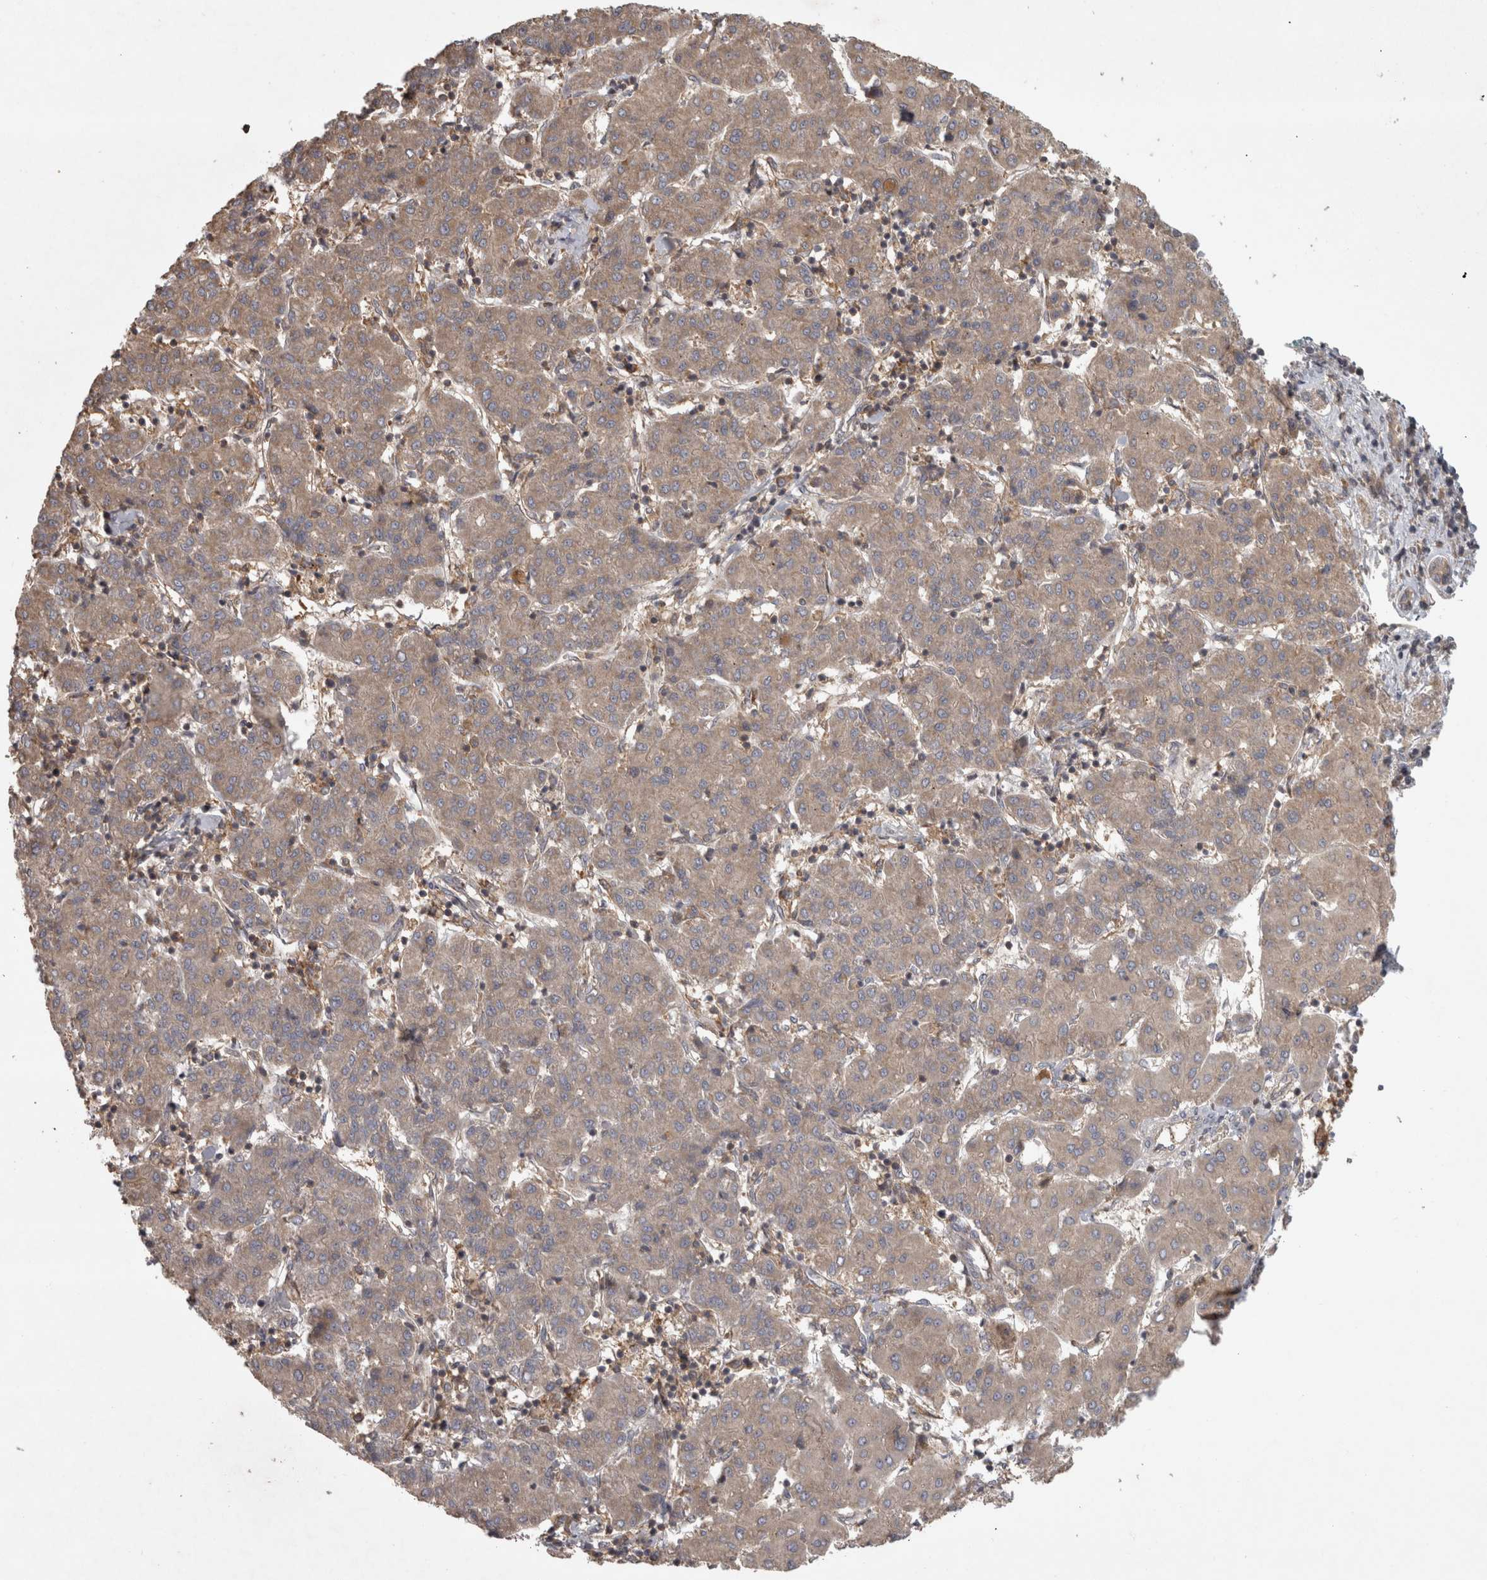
{"staining": {"intensity": "weak", "quantity": ">75%", "location": "cytoplasmic/membranous"}, "tissue": "liver cancer", "cell_type": "Tumor cells", "image_type": "cancer", "snomed": [{"axis": "morphology", "description": "Carcinoma, Hepatocellular, NOS"}, {"axis": "topography", "description": "Liver"}], "caption": "Protein staining shows weak cytoplasmic/membranous staining in about >75% of tumor cells in hepatocellular carcinoma (liver).", "gene": "MICU3", "patient": {"sex": "male", "age": 65}}